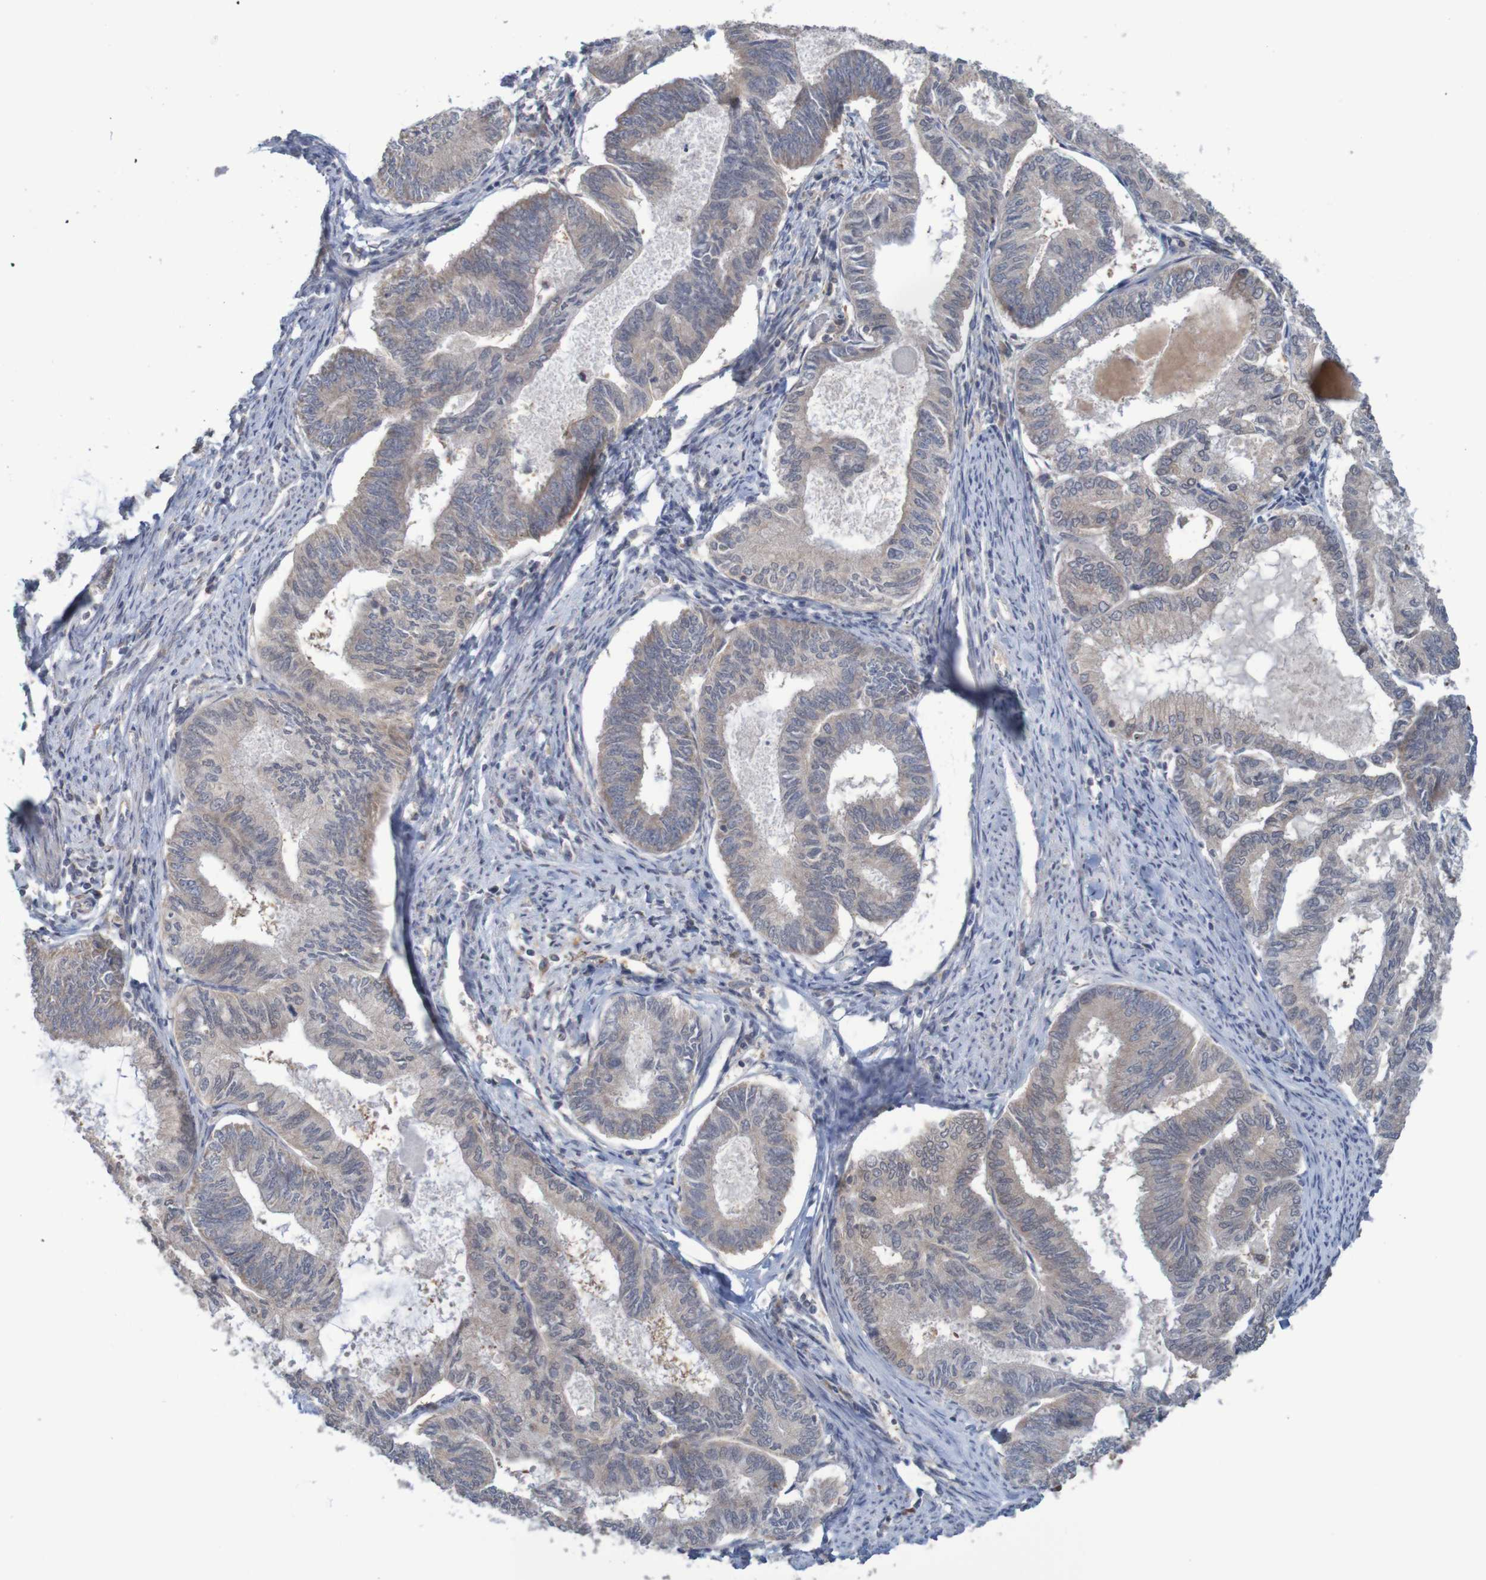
{"staining": {"intensity": "weak", "quantity": "<25%", "location": "cytoplasmic/membranous"}, "tissue": "endometrial cancer", "cell_type": "Tumor cells", "image_type": "cancer", "snomed": [{"axis": "morphology", "description": "Adenocarcinoma, NOS"}, {"axis": "topography", "description": "Endometrium"}], "caption": "IHC of endometrial cancer shows no positivity in tumor cells.", "gene": "ANKK1", "patient": {"sex": "female", "age": 86}}